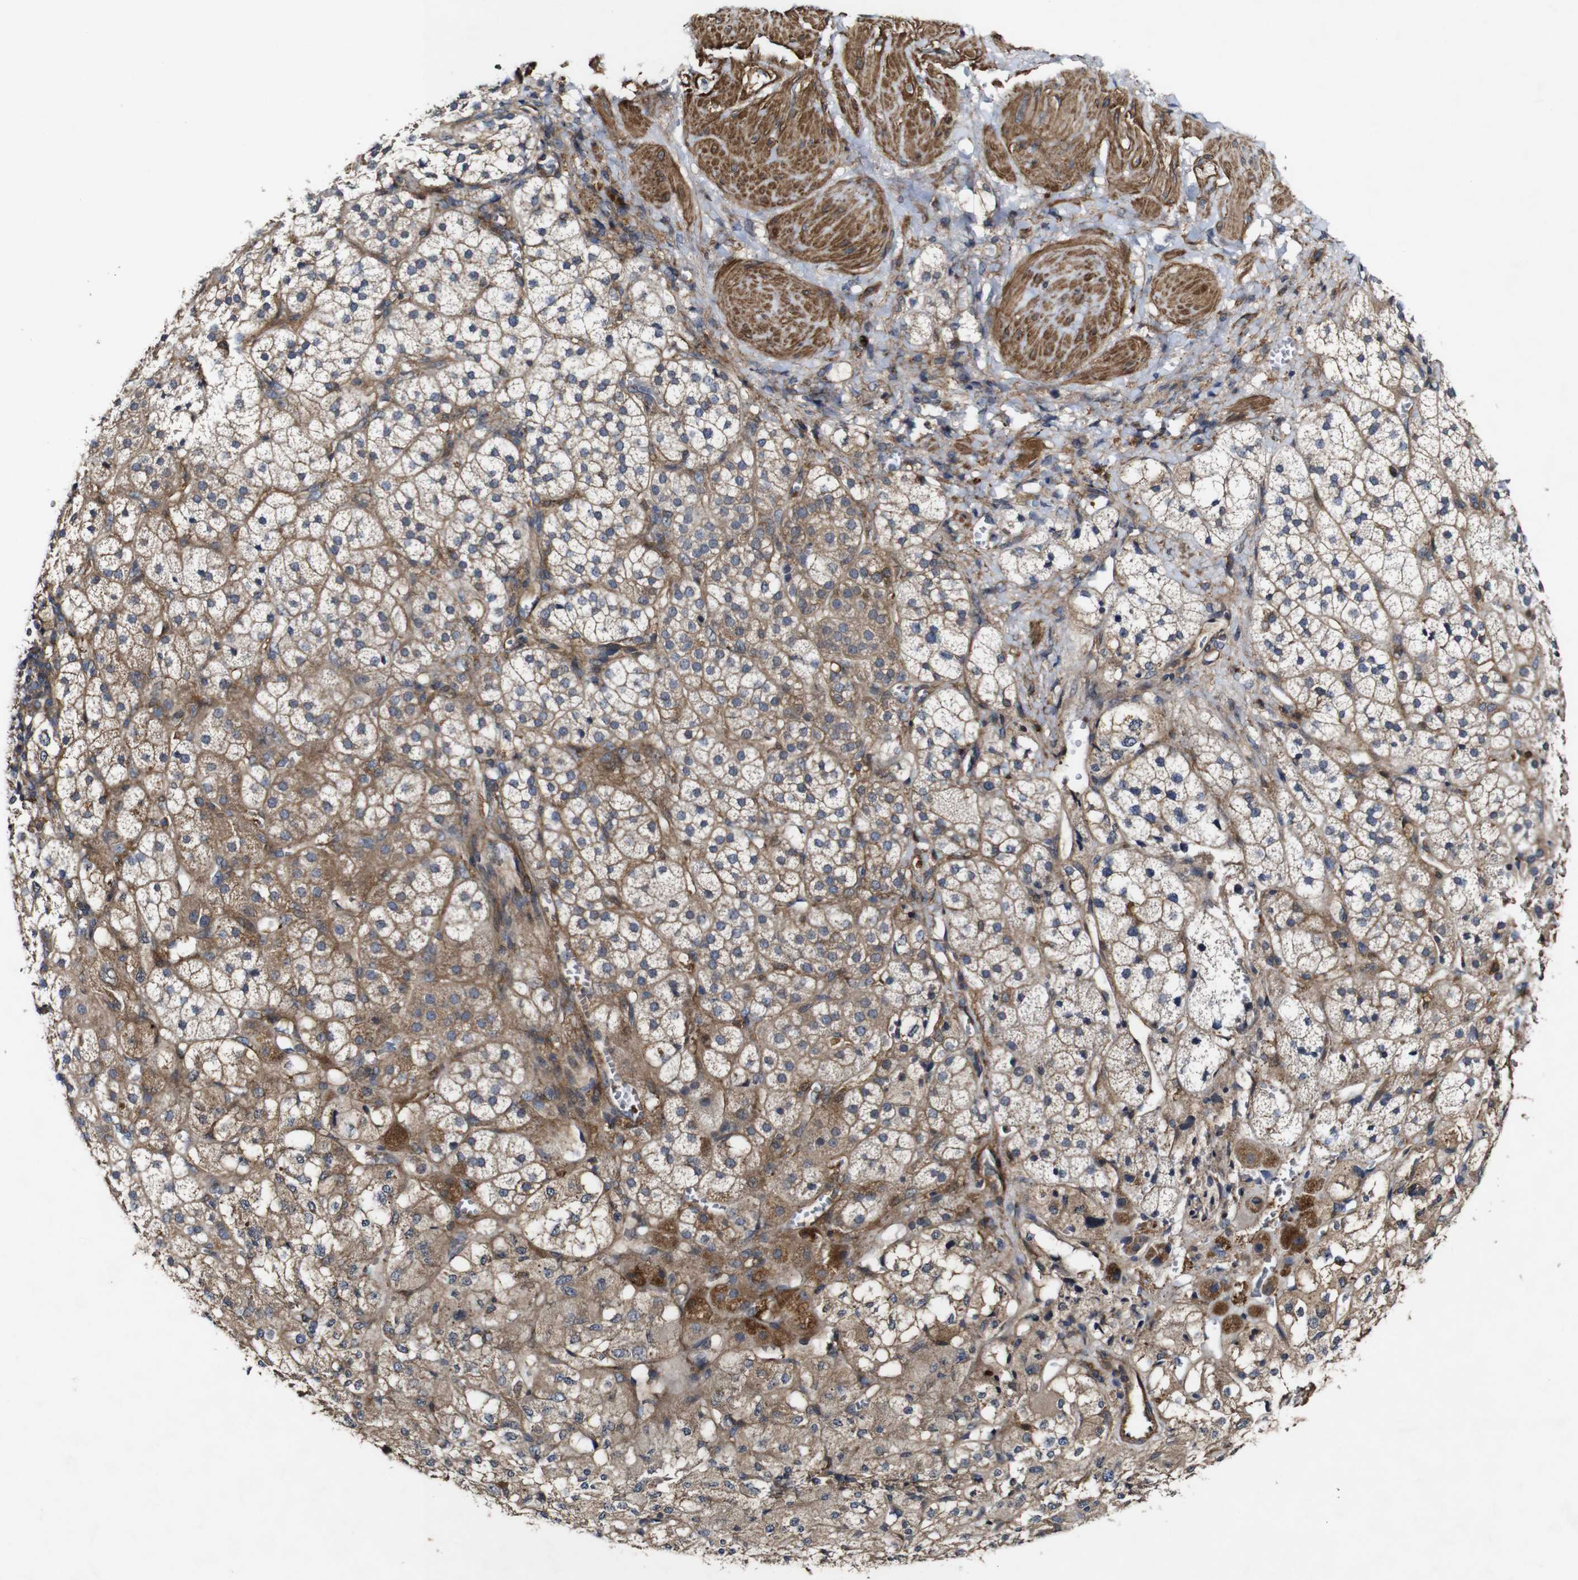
{"staining": {"intensity": "moderate", "quantity": "25%-75%", "location": "cytoplasmic/membranous"}, "tissue": "adrenal gland", "cell_type": "Glandular cells", "image_type": "normal", "snomed": [{"axis": "morphology", "description": "Normal tissue, NOS"}, {"axis": "topography", "description": "Adrenal gland"}], "caption": "This is a micrograph of immunohistochemistry (IHC) staining of normal adrenal gland, which shows moderate positivity in the cytoplasmic/membranous of glandular cells.", "gene": "GSDME", "patient": {"sex": "male", "age": 56}}